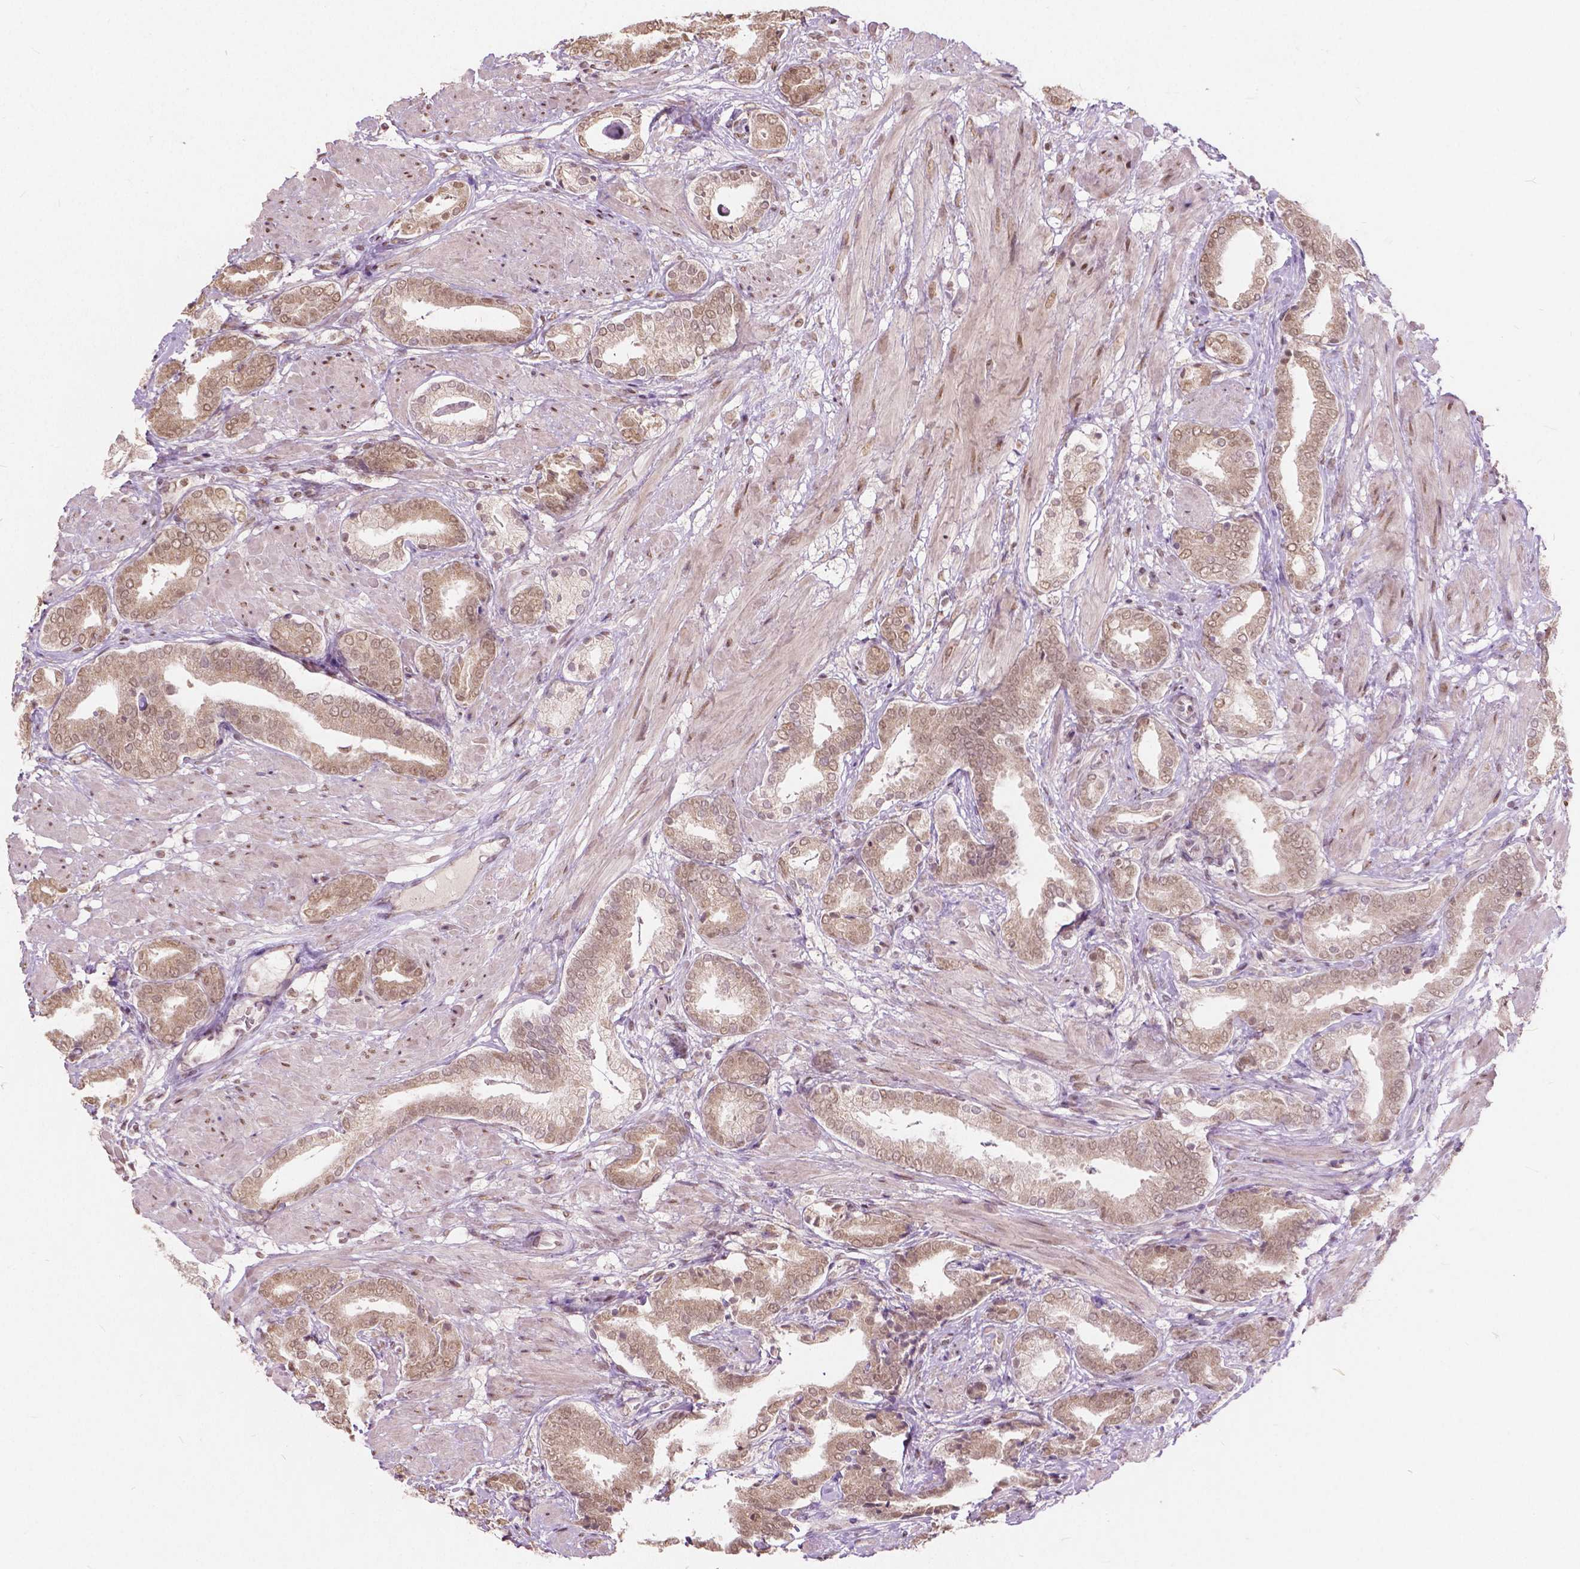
{"staining": {"intensity": "moderate", "quantity": ">75%", "location": "cytoplasmic/membranous,nuclear"}, "tissue": "prostate cancer", "cell_type": "Tumor cells", "image_type": "cancer", "snomed": [{"axis": "morphology", "description": "Adenocarcinoma, High grade"}, {"axis": "topography", "description": "Prostate"}], "caption": "This is an image of immunohistochemistry staining of high-grade adenocarcinoma (prostate), which shows moderate staining in the cytoplasmic/membranous and nuclear of tumor cells.", "gene": "HOXA10", "patient": {"sex": "male", "age": 56}}